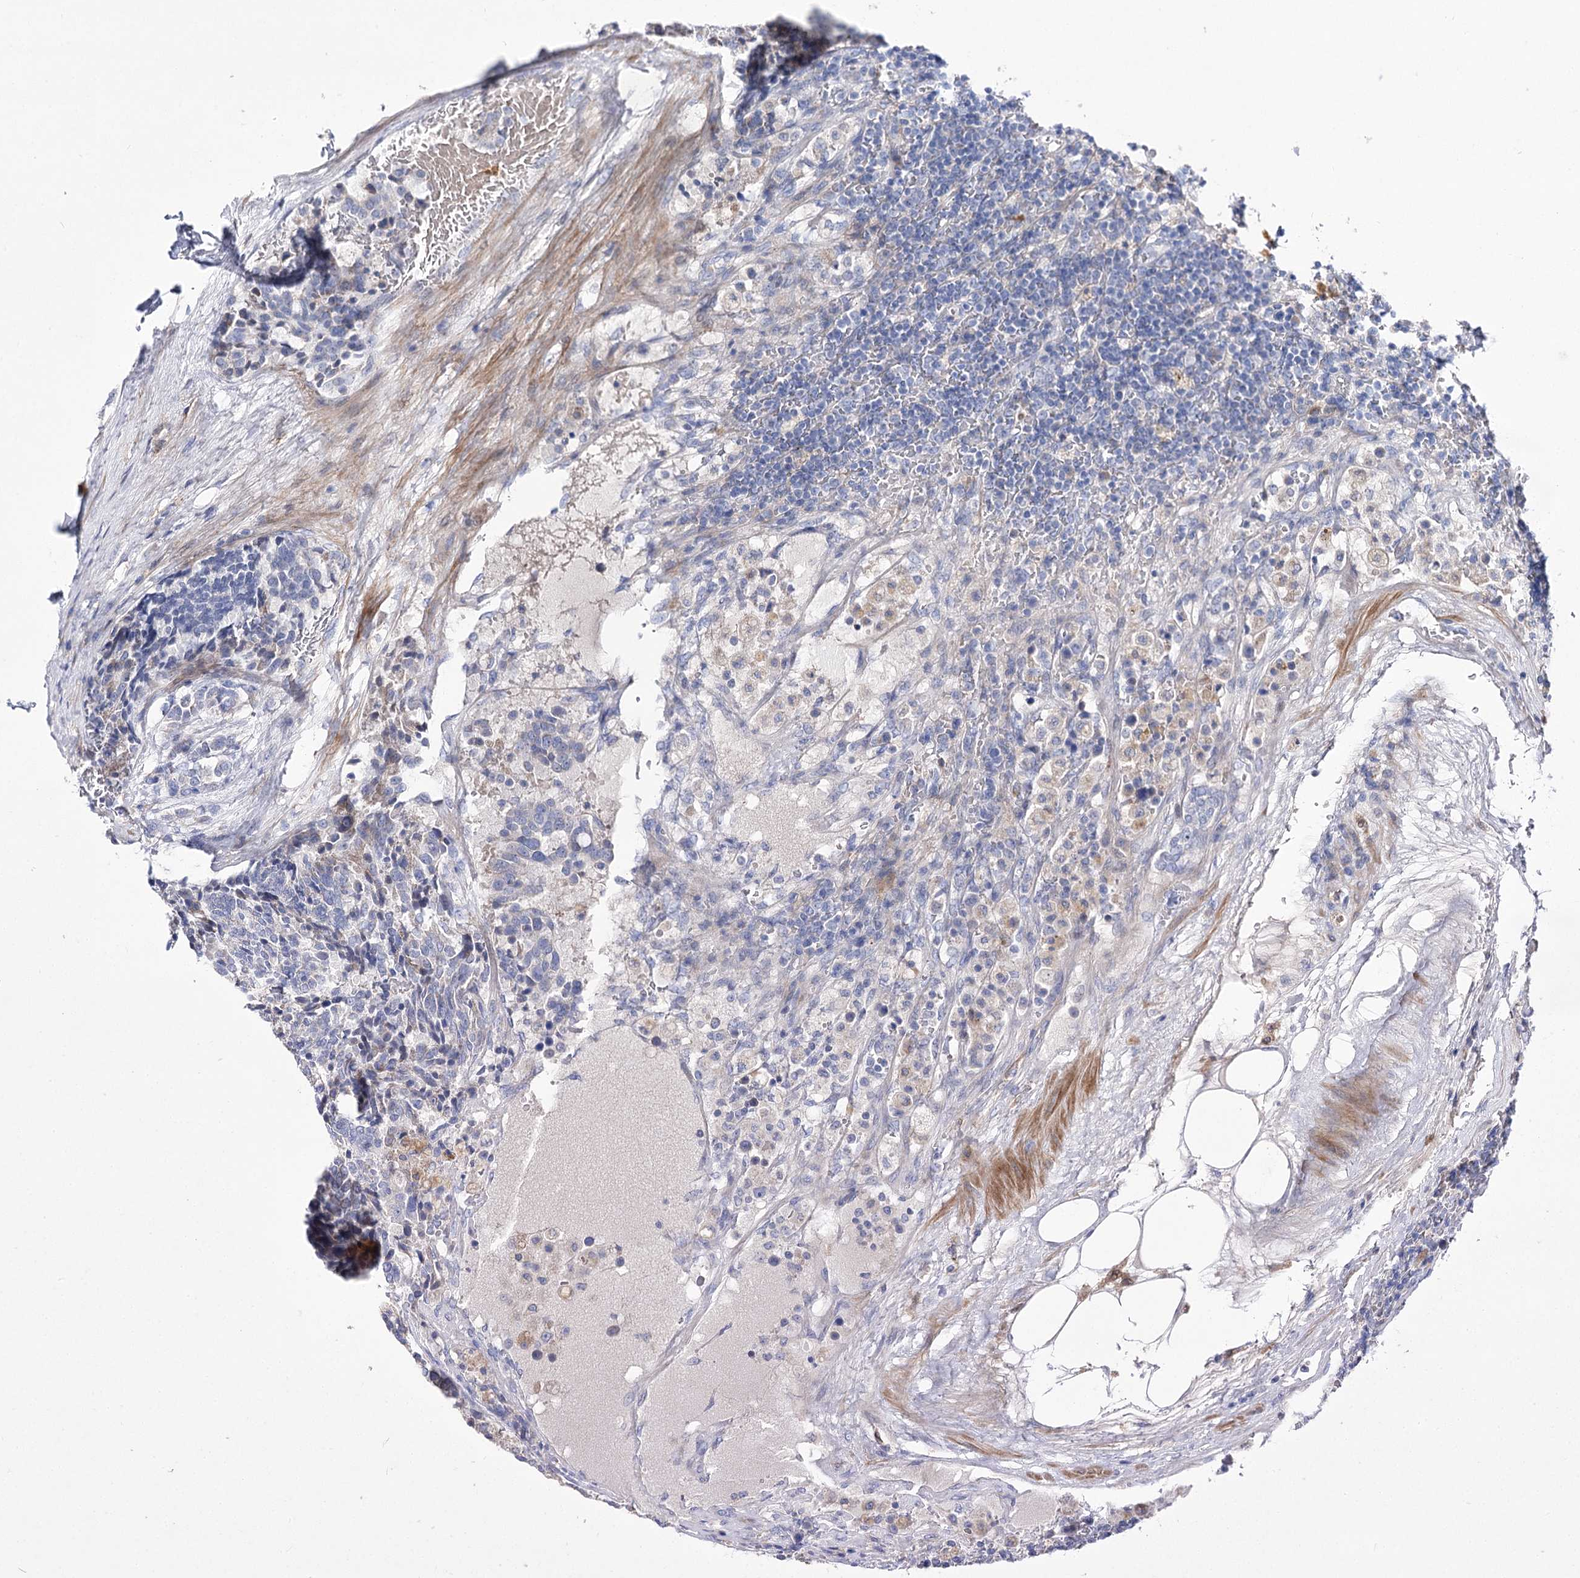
{"staining": {"intensity": "negative", "quantity": "none", "location": "none"}, "tissue": "carcinoid", "cell_type": "Tumor cells", "image_type": "cancer", "snomed": [{"axis": "morphology", "description": "Carcinoid, malignant, NOS"}, {"axis": "topography", "description": "Pancreas"}], "caption": "Human carcinoid (malignant) stained for a protein using IHC shows no staining in tumor cells.", "gene": "NRAP", "patient": {"sex": "female", "age": 54}}